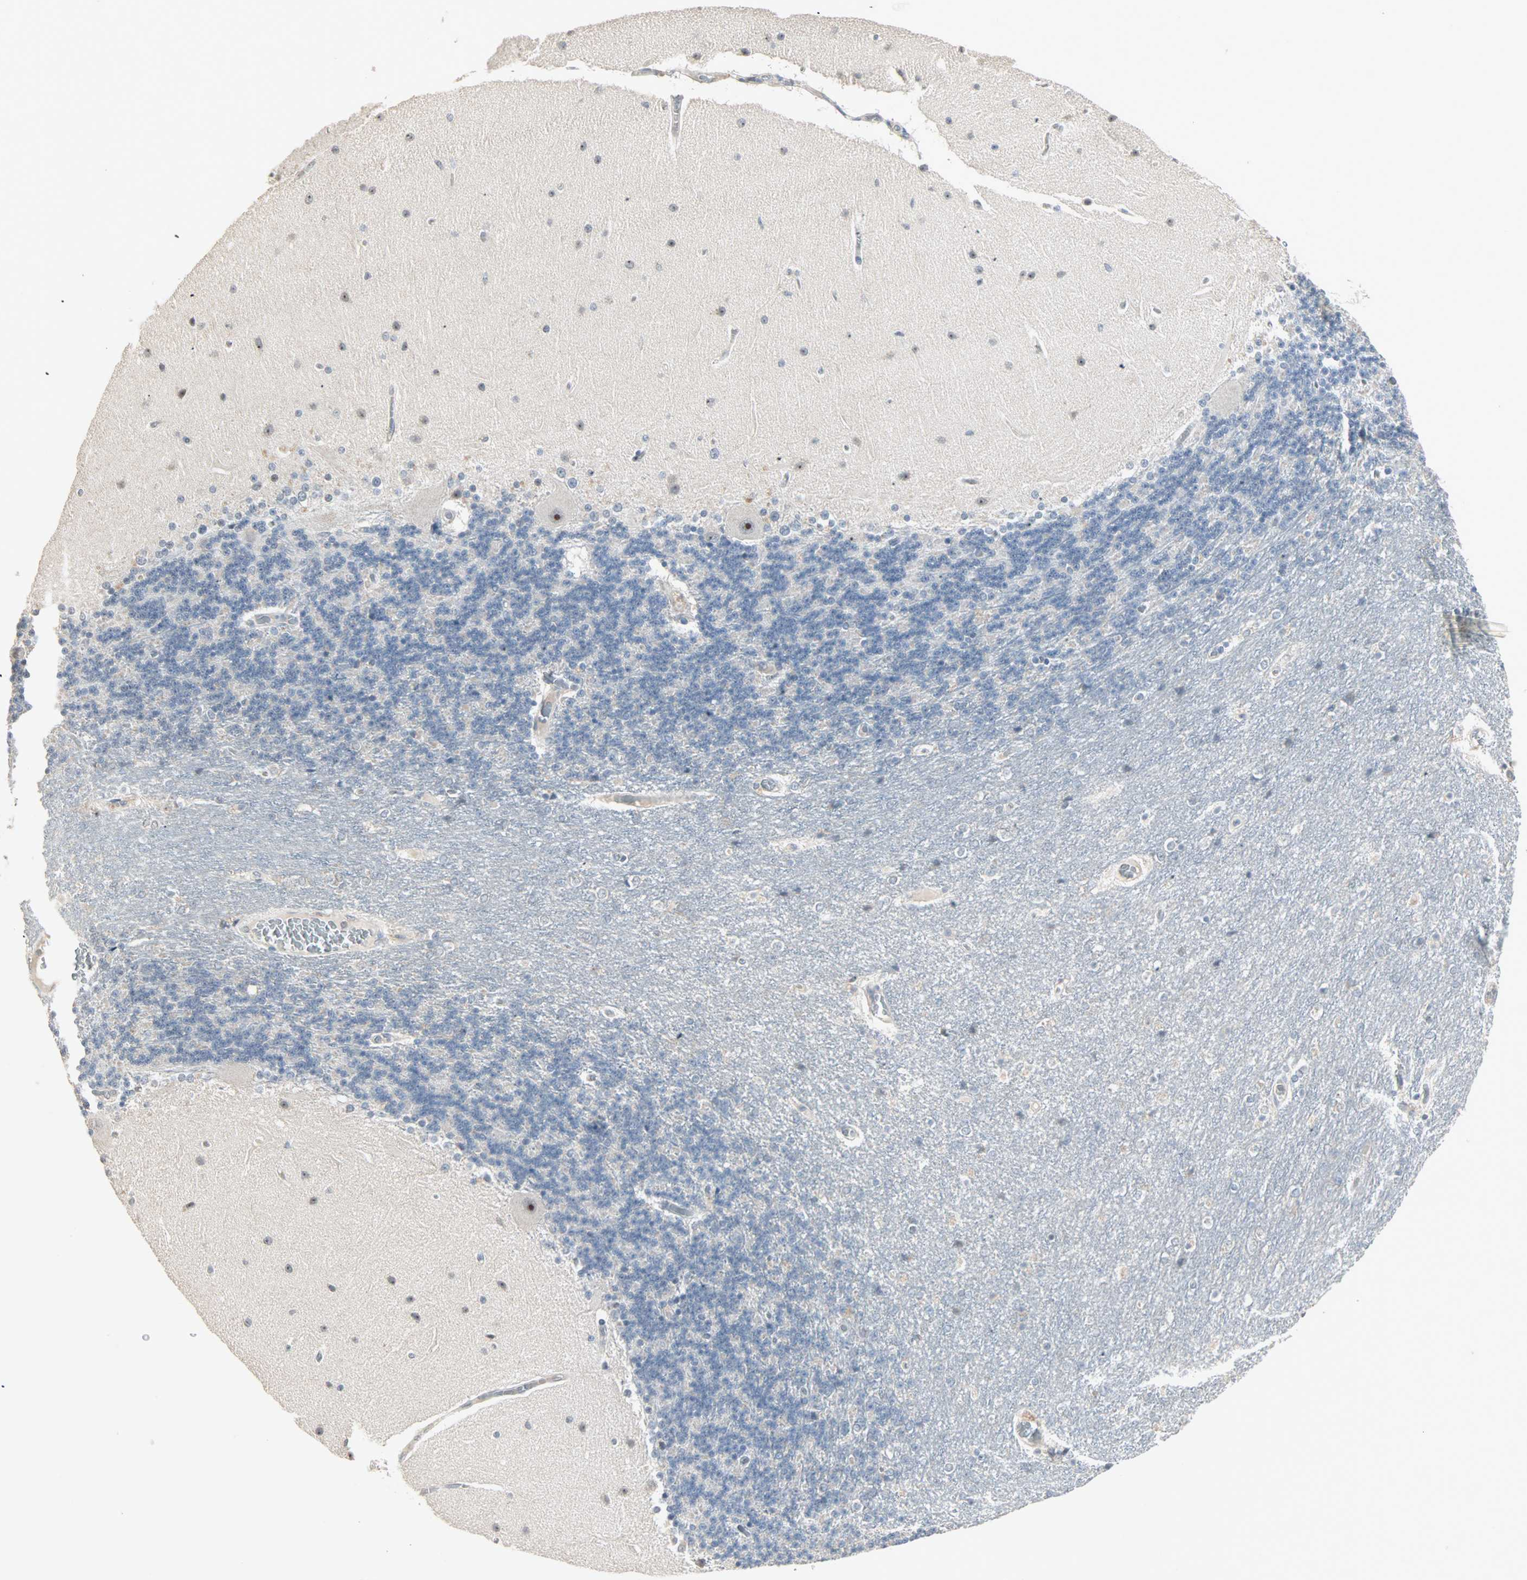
{"staining": {"intensity": "negative", "quantity": "none", "location": "none"}, "tissue": "cerebellum", "cell_type": "Cells in granular layer", "image_type": "normal", "snomed": [{"axis": "morphology", "description": "Normal tissue, NOS"}, {"axis": "topography", "description": "Cerebellum"}], "caption": "A photomicrograph of human cerebellum is negative for staining in cells in granular layer.", "gene": "KDM4A", "patient": {"sex": "female", "age": 54}}